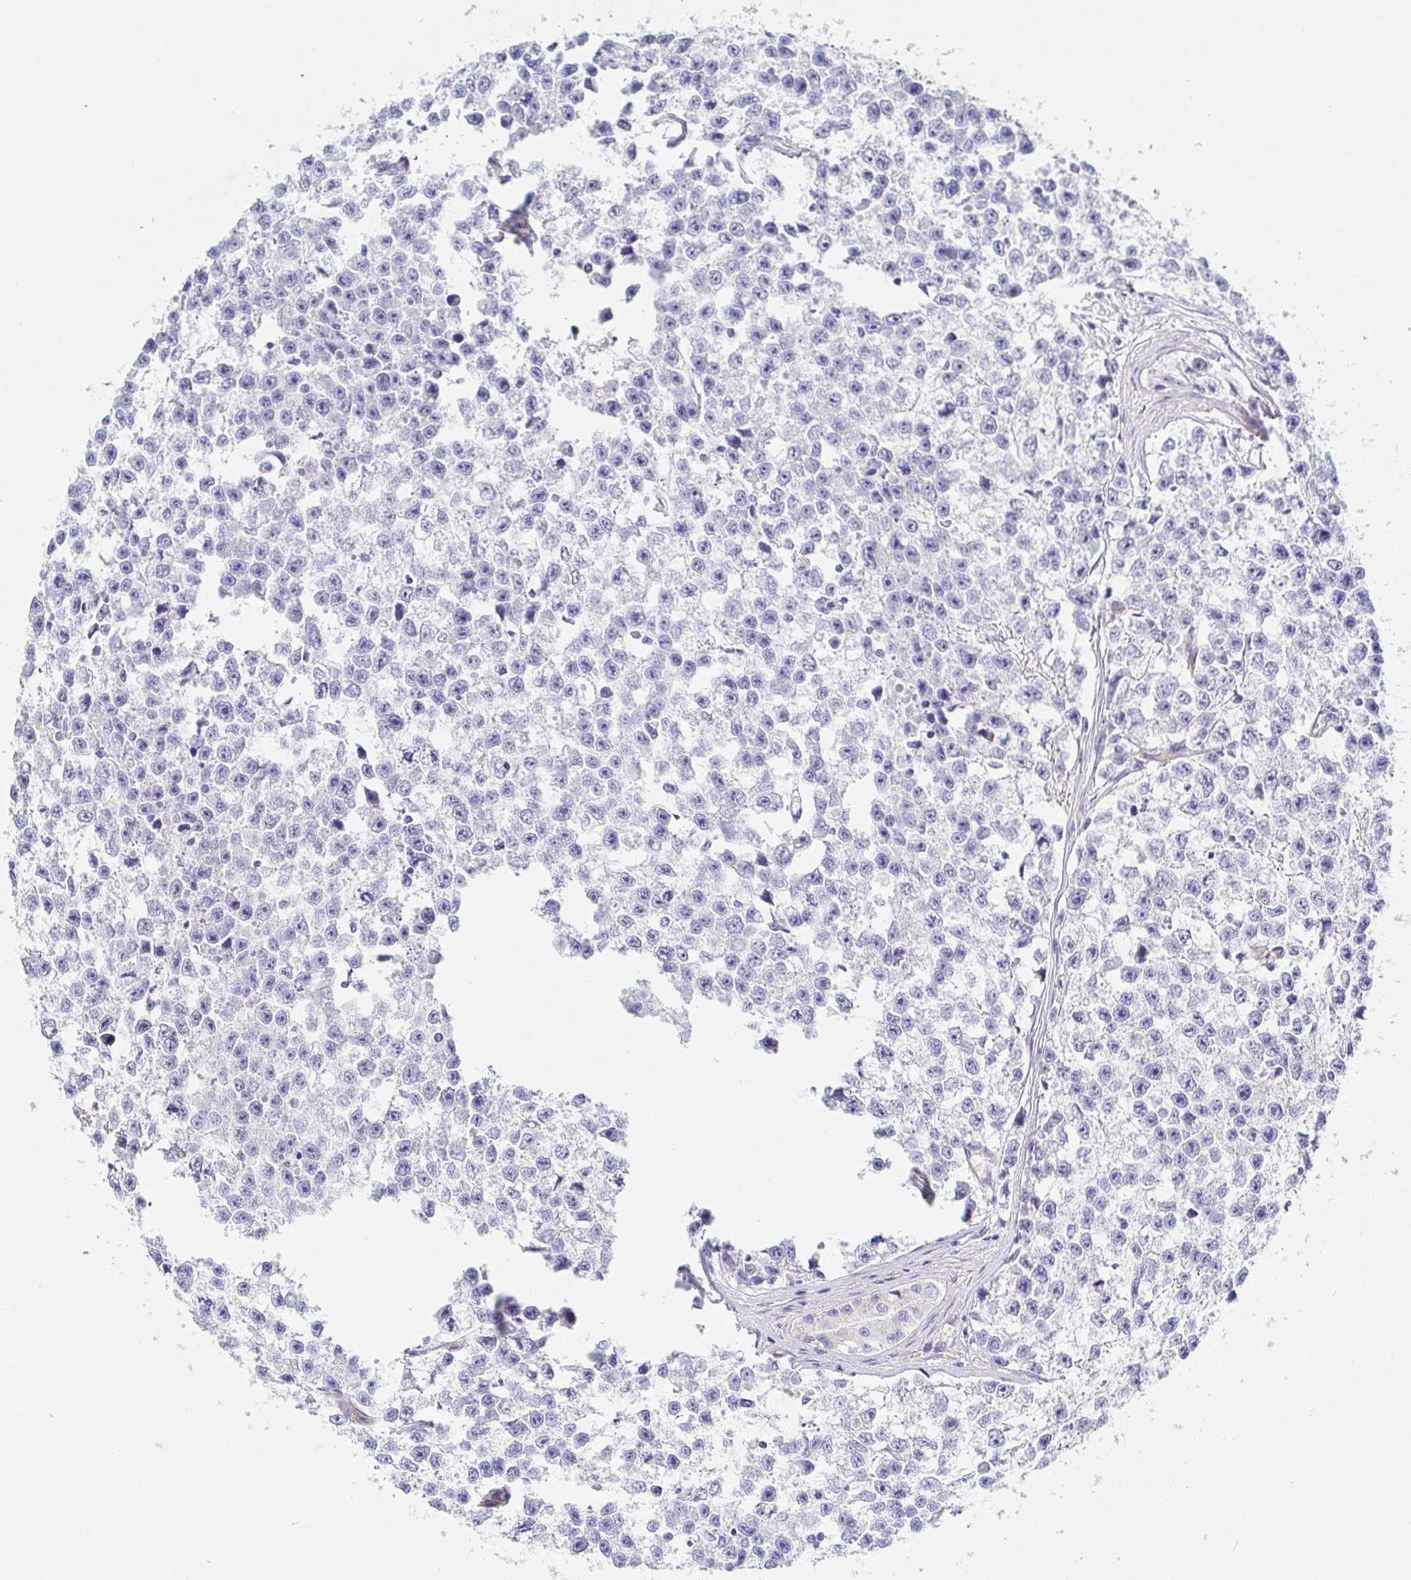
{"staining": {"intensity": "negative", "quantity": "none", "location": "none"}, "tissue": "testis cancer", "cell_type": "Tumor cells", "image_type": "cancer", "snomed": [{"axis": "morphology", "description": "Seminoma, NOS"}, {"axis": "topography", "description": "Testis"}], "caption": "IHC image of seminoma (testis) stained for a protein (brown), which reveals no staining in tumor cells. (Stains: DAB immunohistochemistry with hematoxylin counter stain, Microscopy: brightfield microscopy at high magnification).", "gene": "ARL4D", "patient": {"sex": "male", "age": 26}}